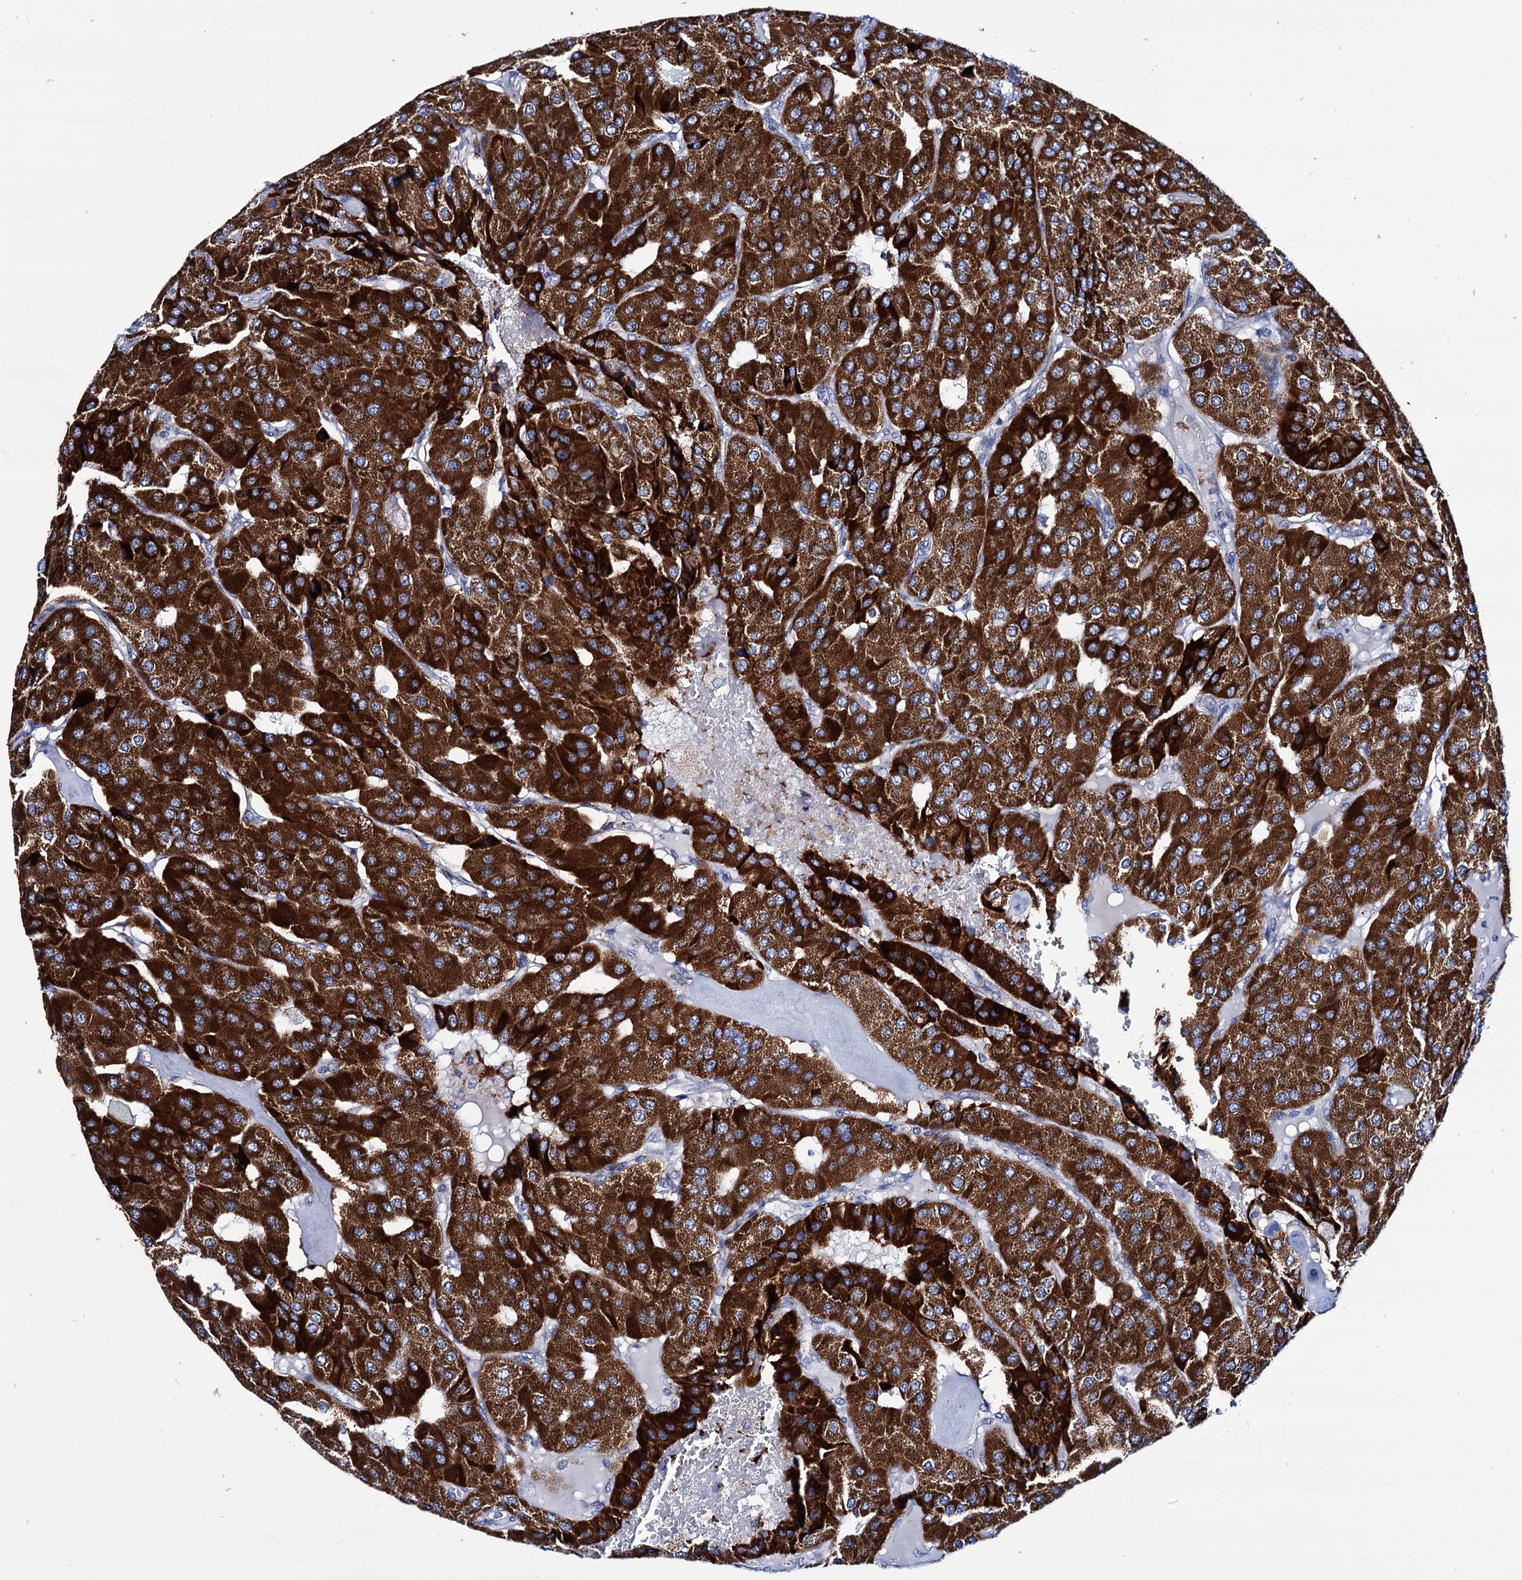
{"staining": {"intensity": "strong", "quantity": ">75%", "location": "cytoplasmic/membranous"}, "tissue": "parathyroid gland", "cell_type": "Glandular cells", "image_type": "normal", "snomed": [{"axis": "morphology", "description": "Normal tissue, NOS"}, {"axis": "morphology", "description": "Adenoma, NOS"}, {"axis": "topography", "description": "Parathyroid gland"}], "caption": "Protein staining of benign parathyroid gland exhibits strong cytoplasmic/membranous expression in about >75% of glandular cells. The protein is stained brown, and the nuclei are stained in blue (DAB (3,3'-diaminobenzidine) IHC with brightfield microscopy, high magnification).", "gene": "UBASH3B", "patient": {"sex": "female", "age": 86}}